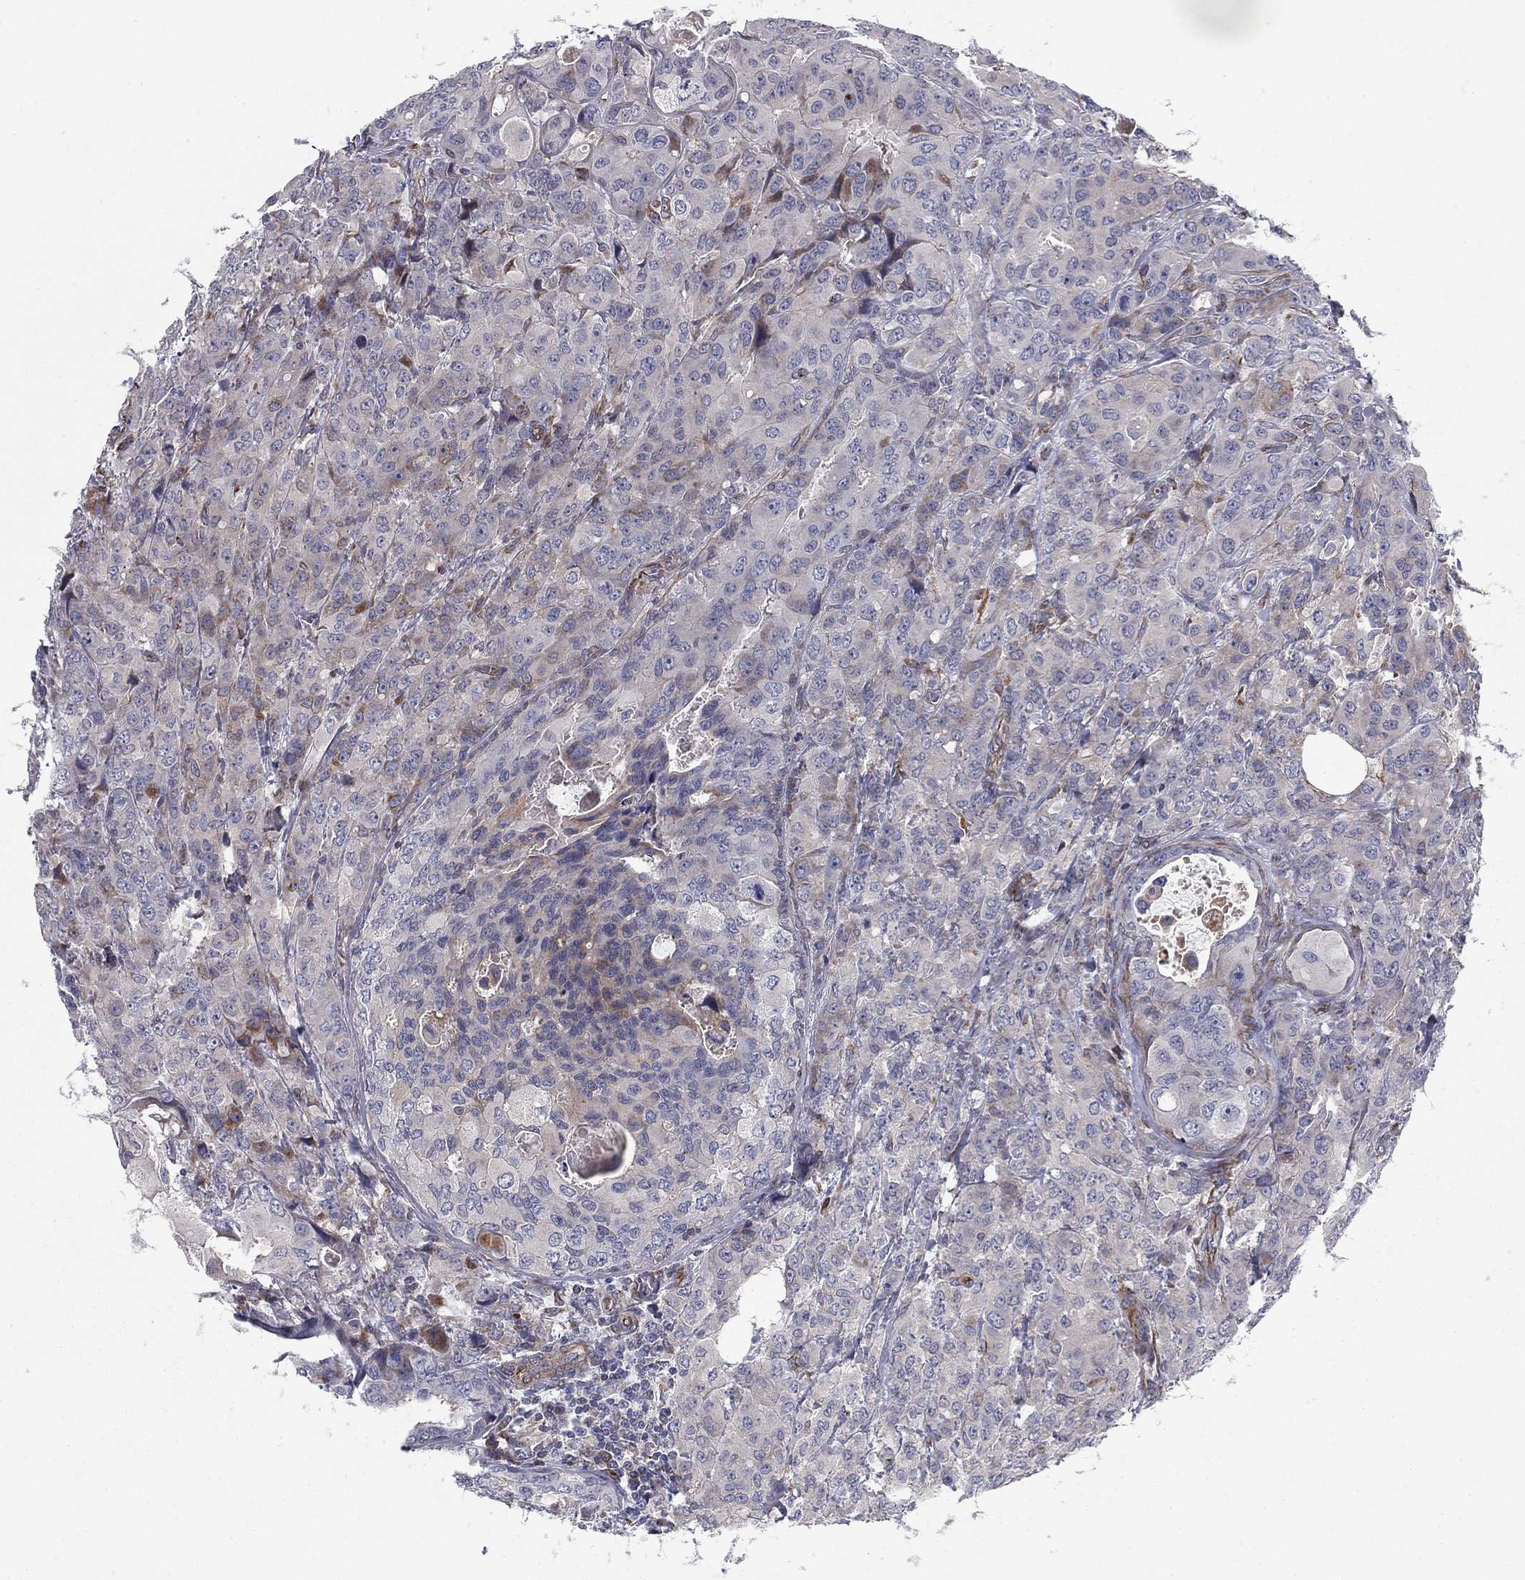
{"staining": {"intensity": "weak", "quantity": "<25%", "location": "cytoplasmic/membranous"}, "tissue": "breast cancer", "cell_type": "Tumor cells", "image_type": "cancer", "snomed": [{"axis": "morphology", "description": "Duct carcinoma"}, {"axis": "topography", "description": "Breast"}], "caption": "The histopathology image shows no significant staining in tumor cells of breast cancer.", "gene": "CLSTN1", "patient": {"sex": "female", "age": 43}}